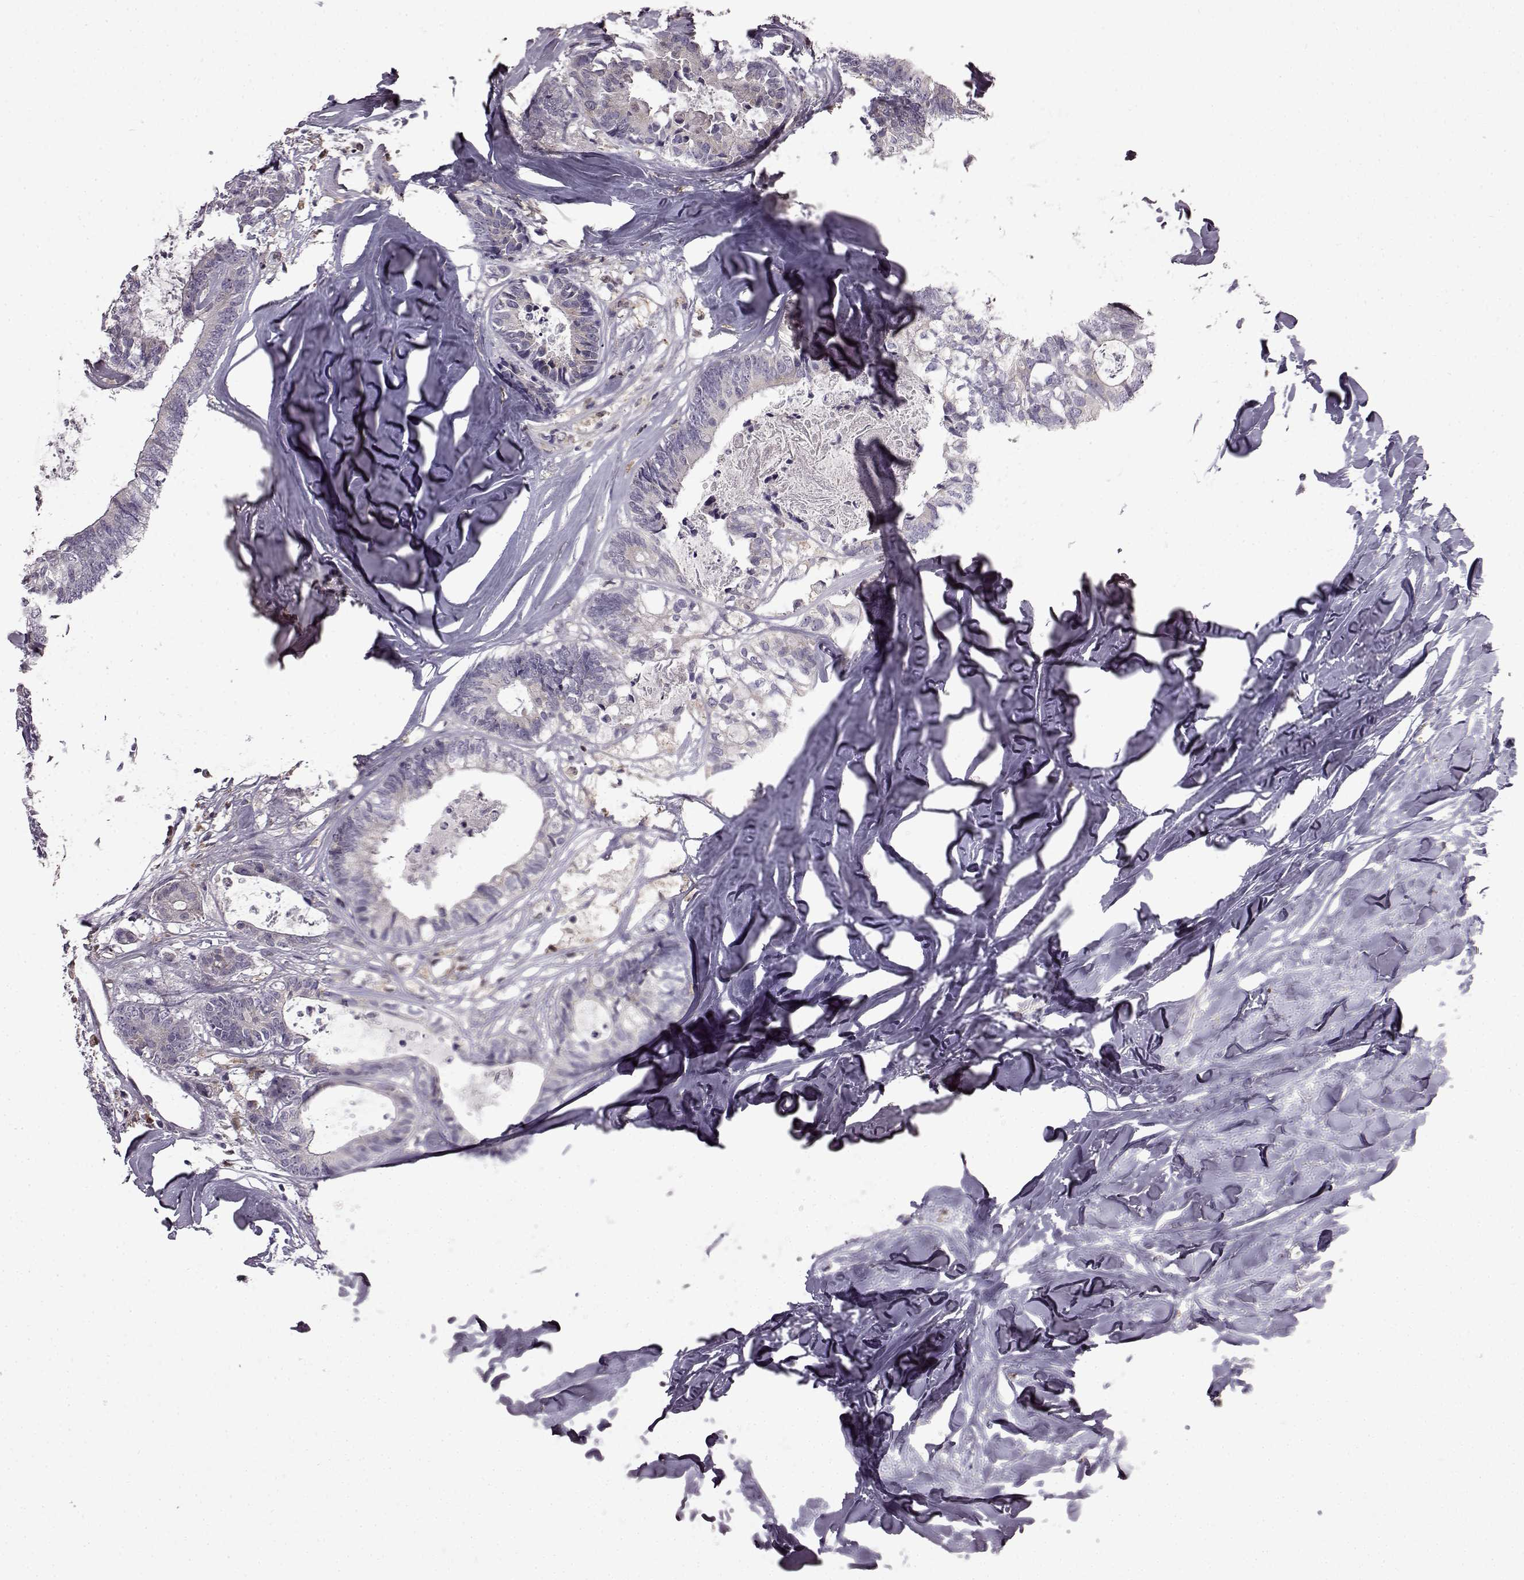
{"staining": {"intensity": "negative", "quantity": "none", "location": "none"}, "tissue": "colorectal cancer", "cell_type": "Tumor cells", "image_type": "cancer", "snomed": [{"axis": "morphology", "description": "Adenocarcinoma, NOS"}, {"axis": "topography", "description": "Colon"}, {"axis": "topography", "description": "Rectum"}], "caption": "Human adenocarcinoma (colorectal) stained for a protein using IHC exhibits no positivity in tumor cells.", "gene": "B3GNT6", "patient": {"sex": "male", "age": 57}}